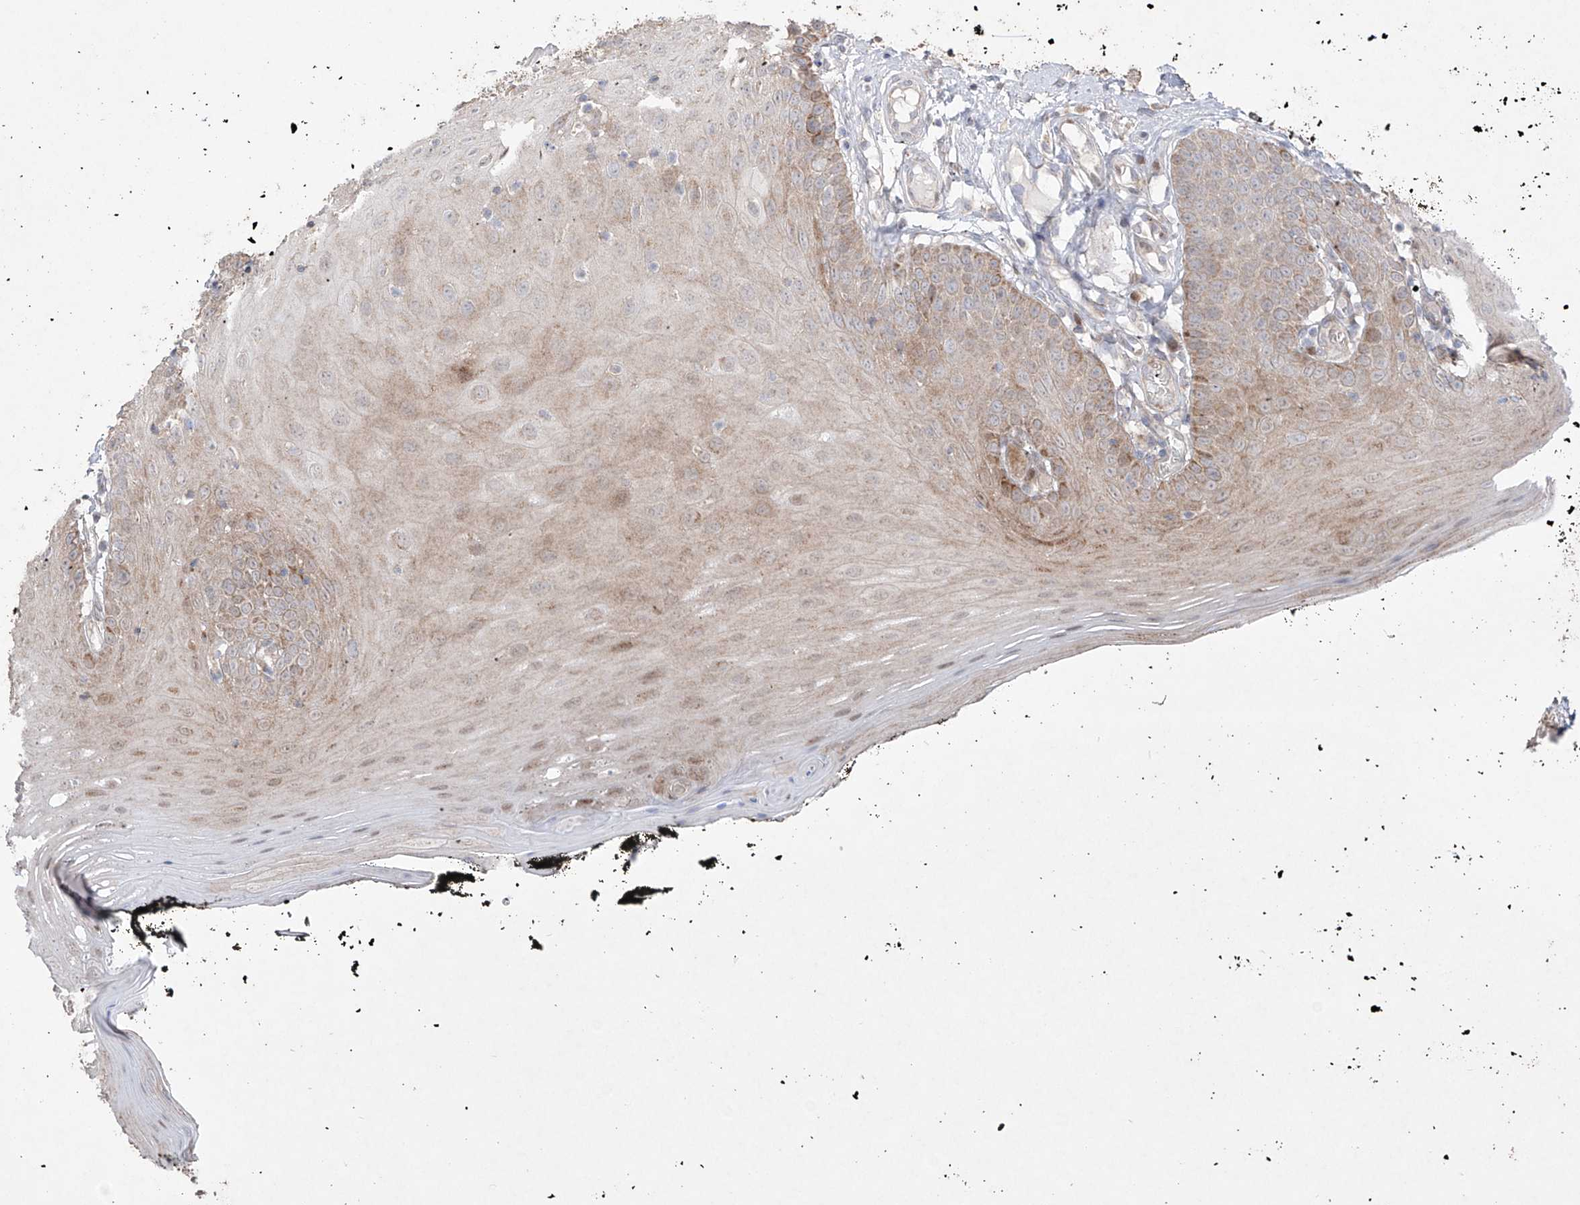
{"staining": {"intensity": "moderate", "quantity": "25%-75%", "location": "cytoplasmic/membranous"}, "tissue": "oral mucosa", "cell_type": "Squamous epithelial cells", "image_type": "normal", "snomed": [{"axis": "morphology", "description": "Normal tissue, NOS"}, {"axis": "topography", "description": "Oral tissue"}], "caption": "This image exhibits unremarkable oral mucosa stained with immunohistochemistry to label a protein in brown. The cytoplasmic/membranous of squamous epithelial cells show moderate positivity for the protein. Nuclei are counter-stained blue.", "gene": "YKT6", "patient": {"sex": "male", "age": 74}}